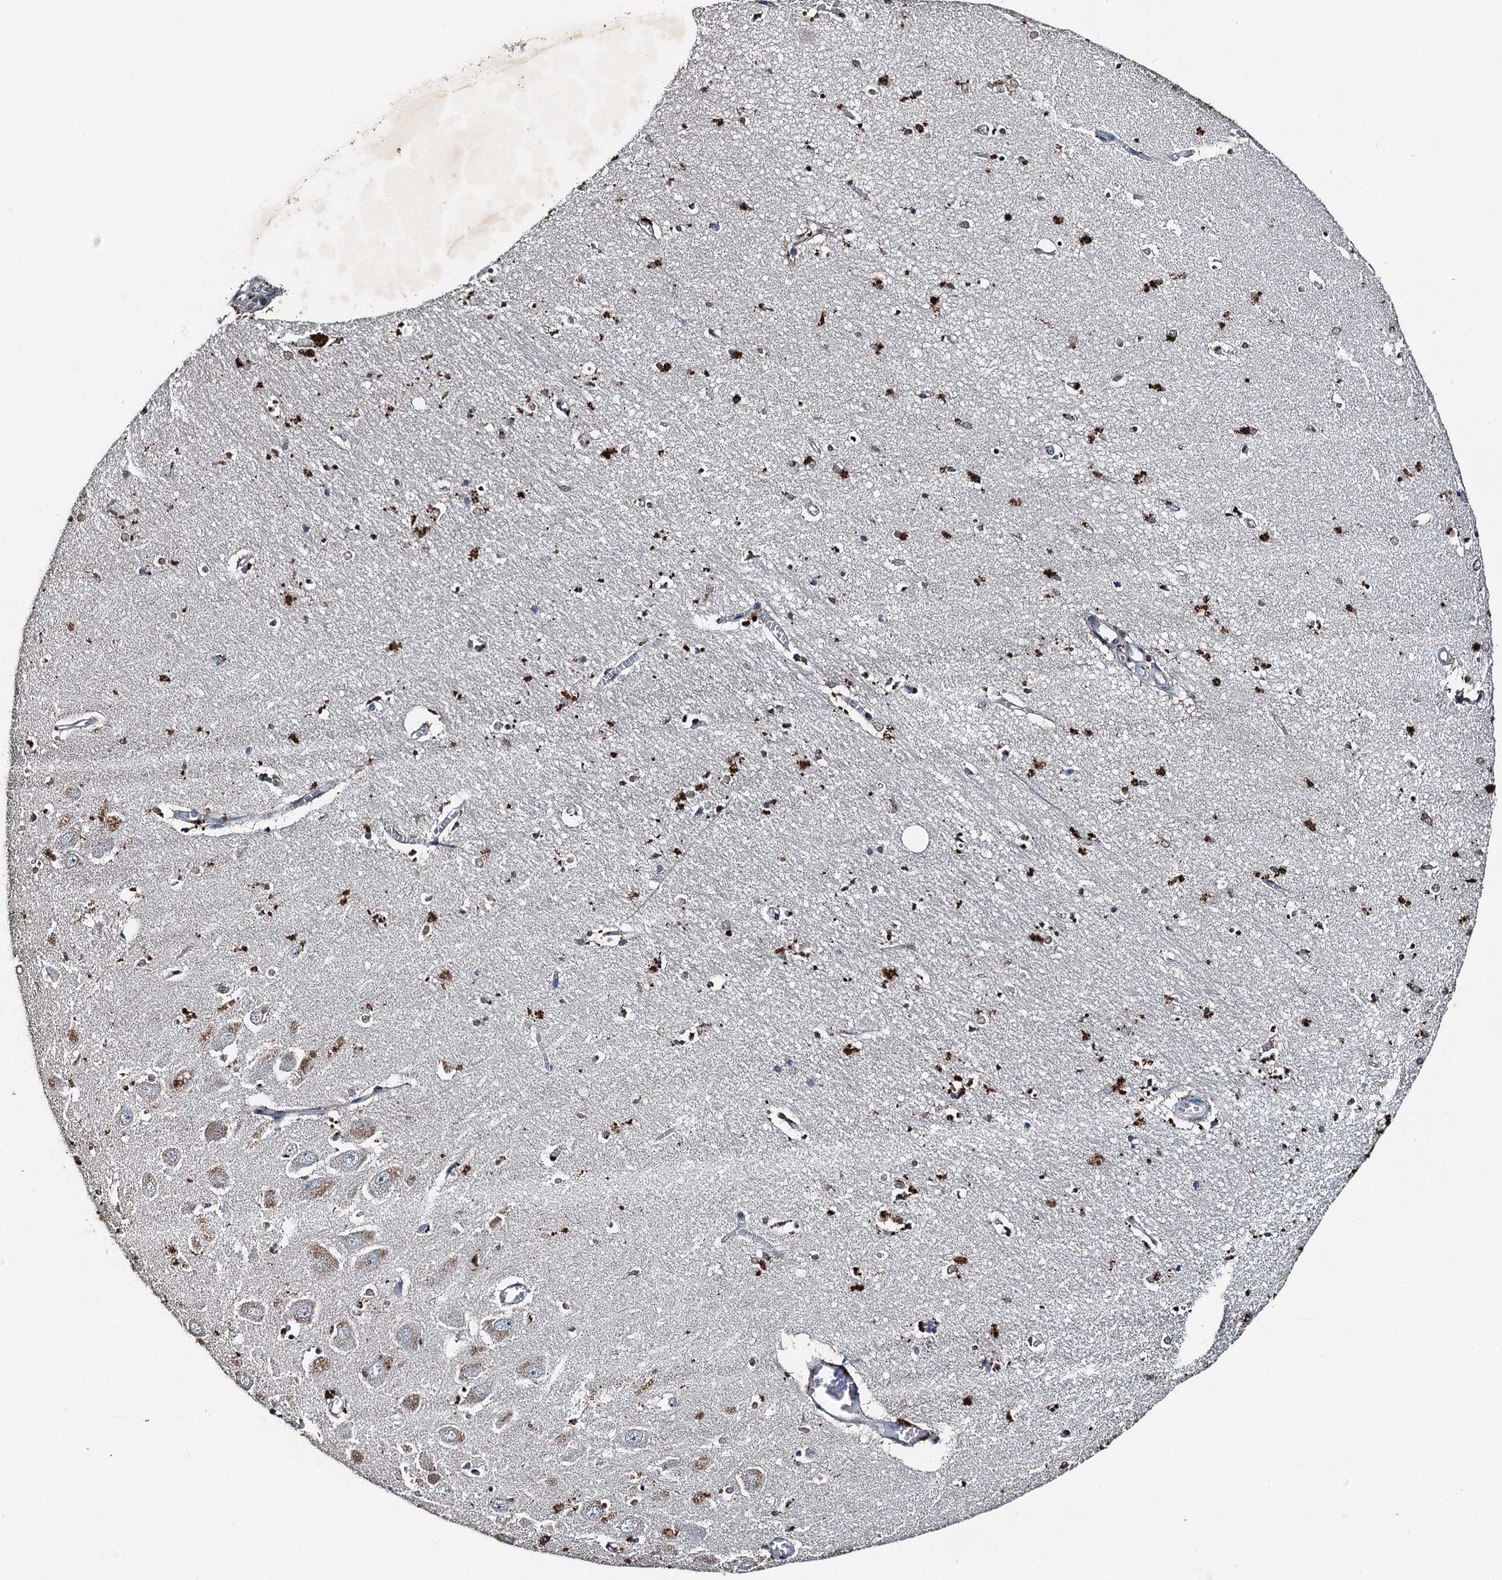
{"staining": {"intensity": "strong", "quantity": "<25%", "location": "cytoplasmic/membranous"}, "tissue": "hippocampus", "cell_type": "Glial cells", "image_type": "normal", "snomed": [{"axis": "morphology", "description": "Normal tissue, NOS"}, {"axis": "topography", "description": "Hippocampus"}], "caption": "Brown immunohistochemical staining in unremarkable hippocampus shows strong cytoplasmic/membranous expression in about <25% of glial cells. Using DAB (3,3'-diaminobenzidine) (brown) and hematoxylin (blue) stains, captured at high magnification using brightfield microscopy.", "gene": "TCTN1", "patient": {"sex": "female", "age": 64}}